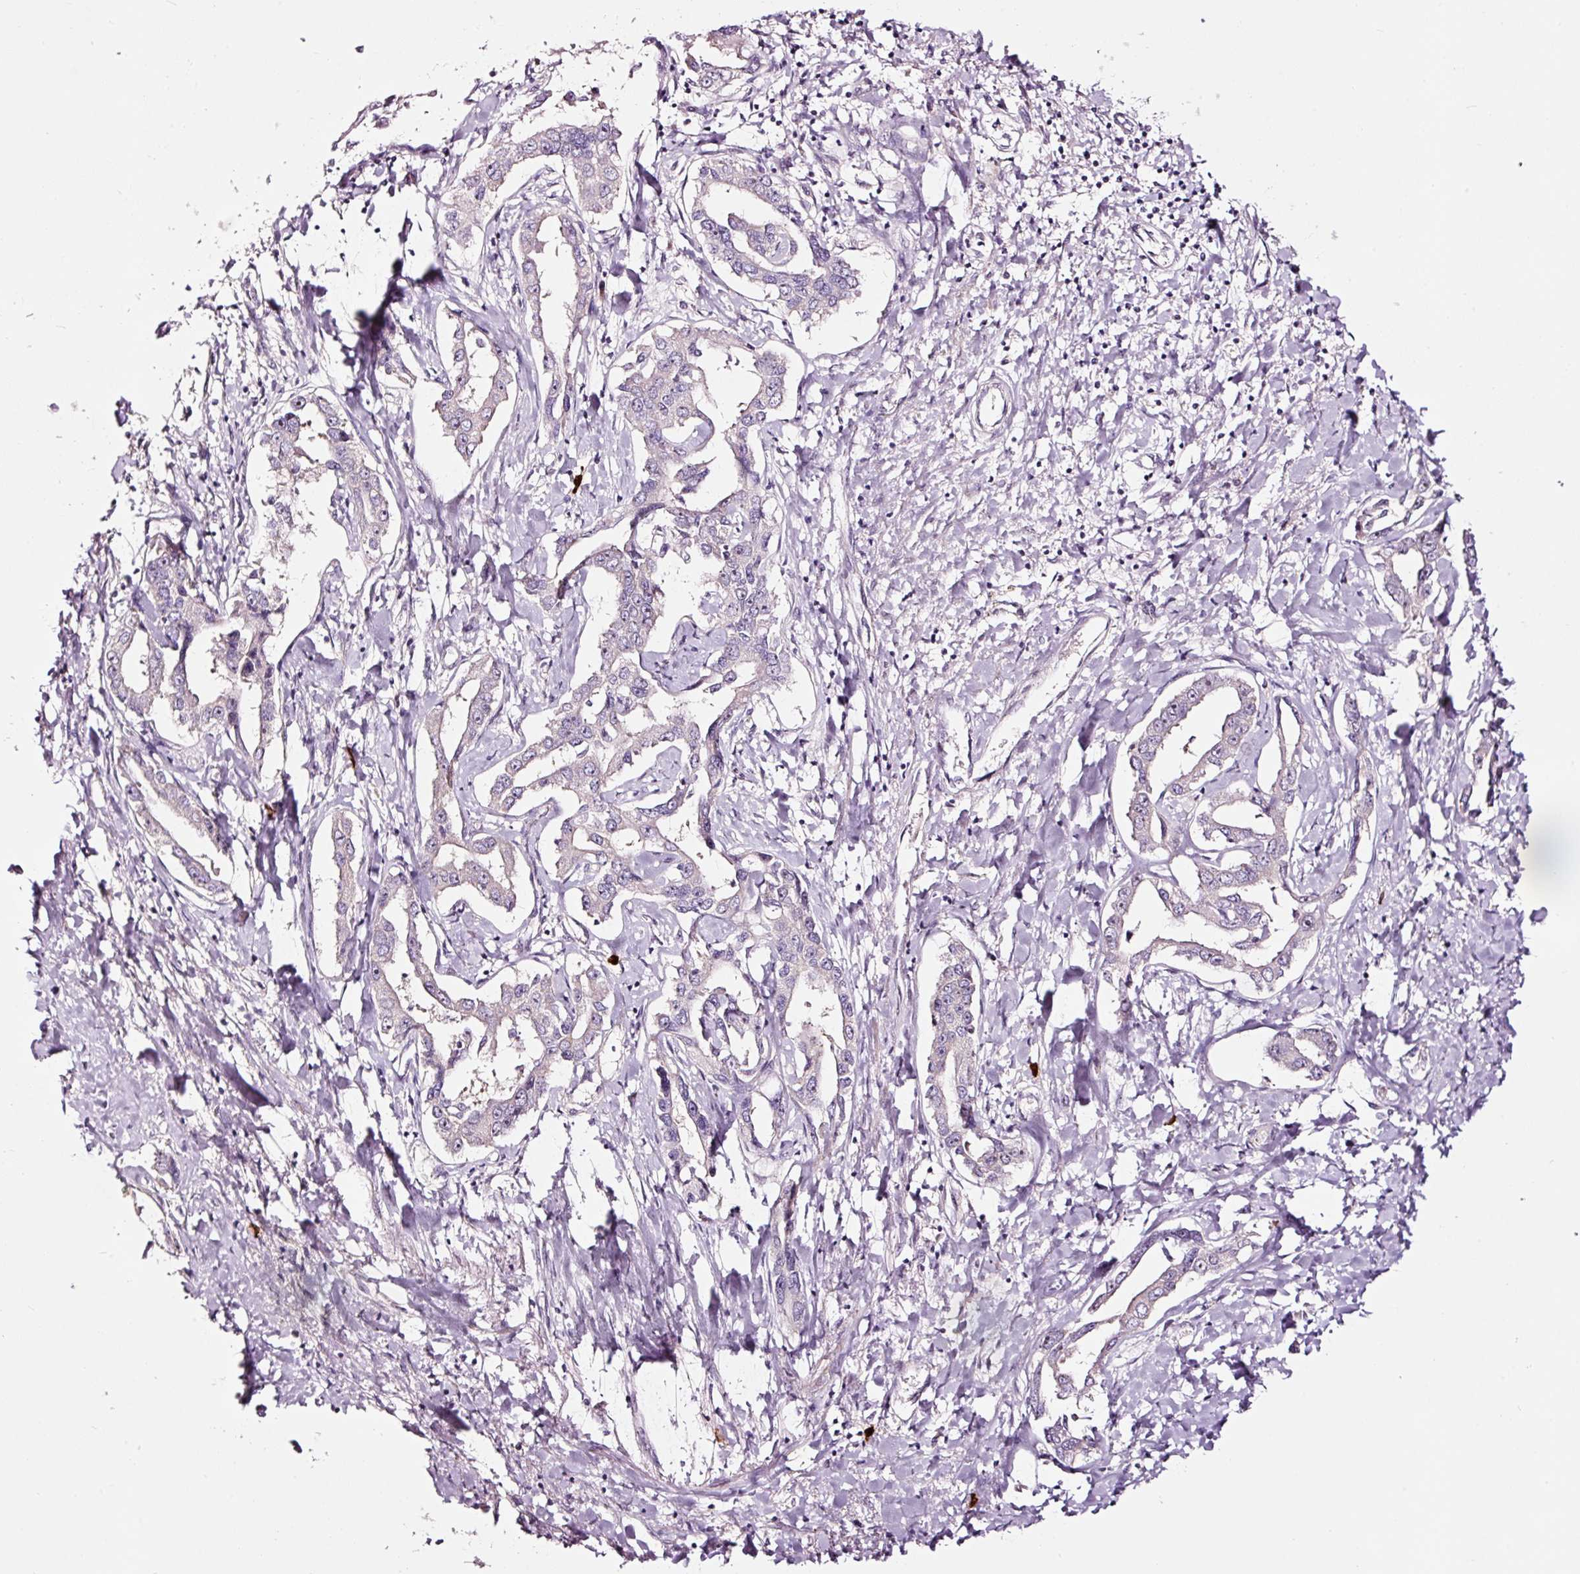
{"staining": {"intensity": "negative", "quantity": "none", "location": "none"}, "tissue": "liver cancer", "cell_type": "Tumor cells", "image_type": "cancer", "snomed": [{"axis": "morphology", "description": "Cholangiocarcinoma"}, {"axis": "topography", "description": "Liver"}], "caption": "This is an immunohistochemistry image of liver cancer (cholangiocarcinoma). There is no staining in tumor cells.", "gene": "UTP14A", "patient": {"sex": "male", "age": 59}}